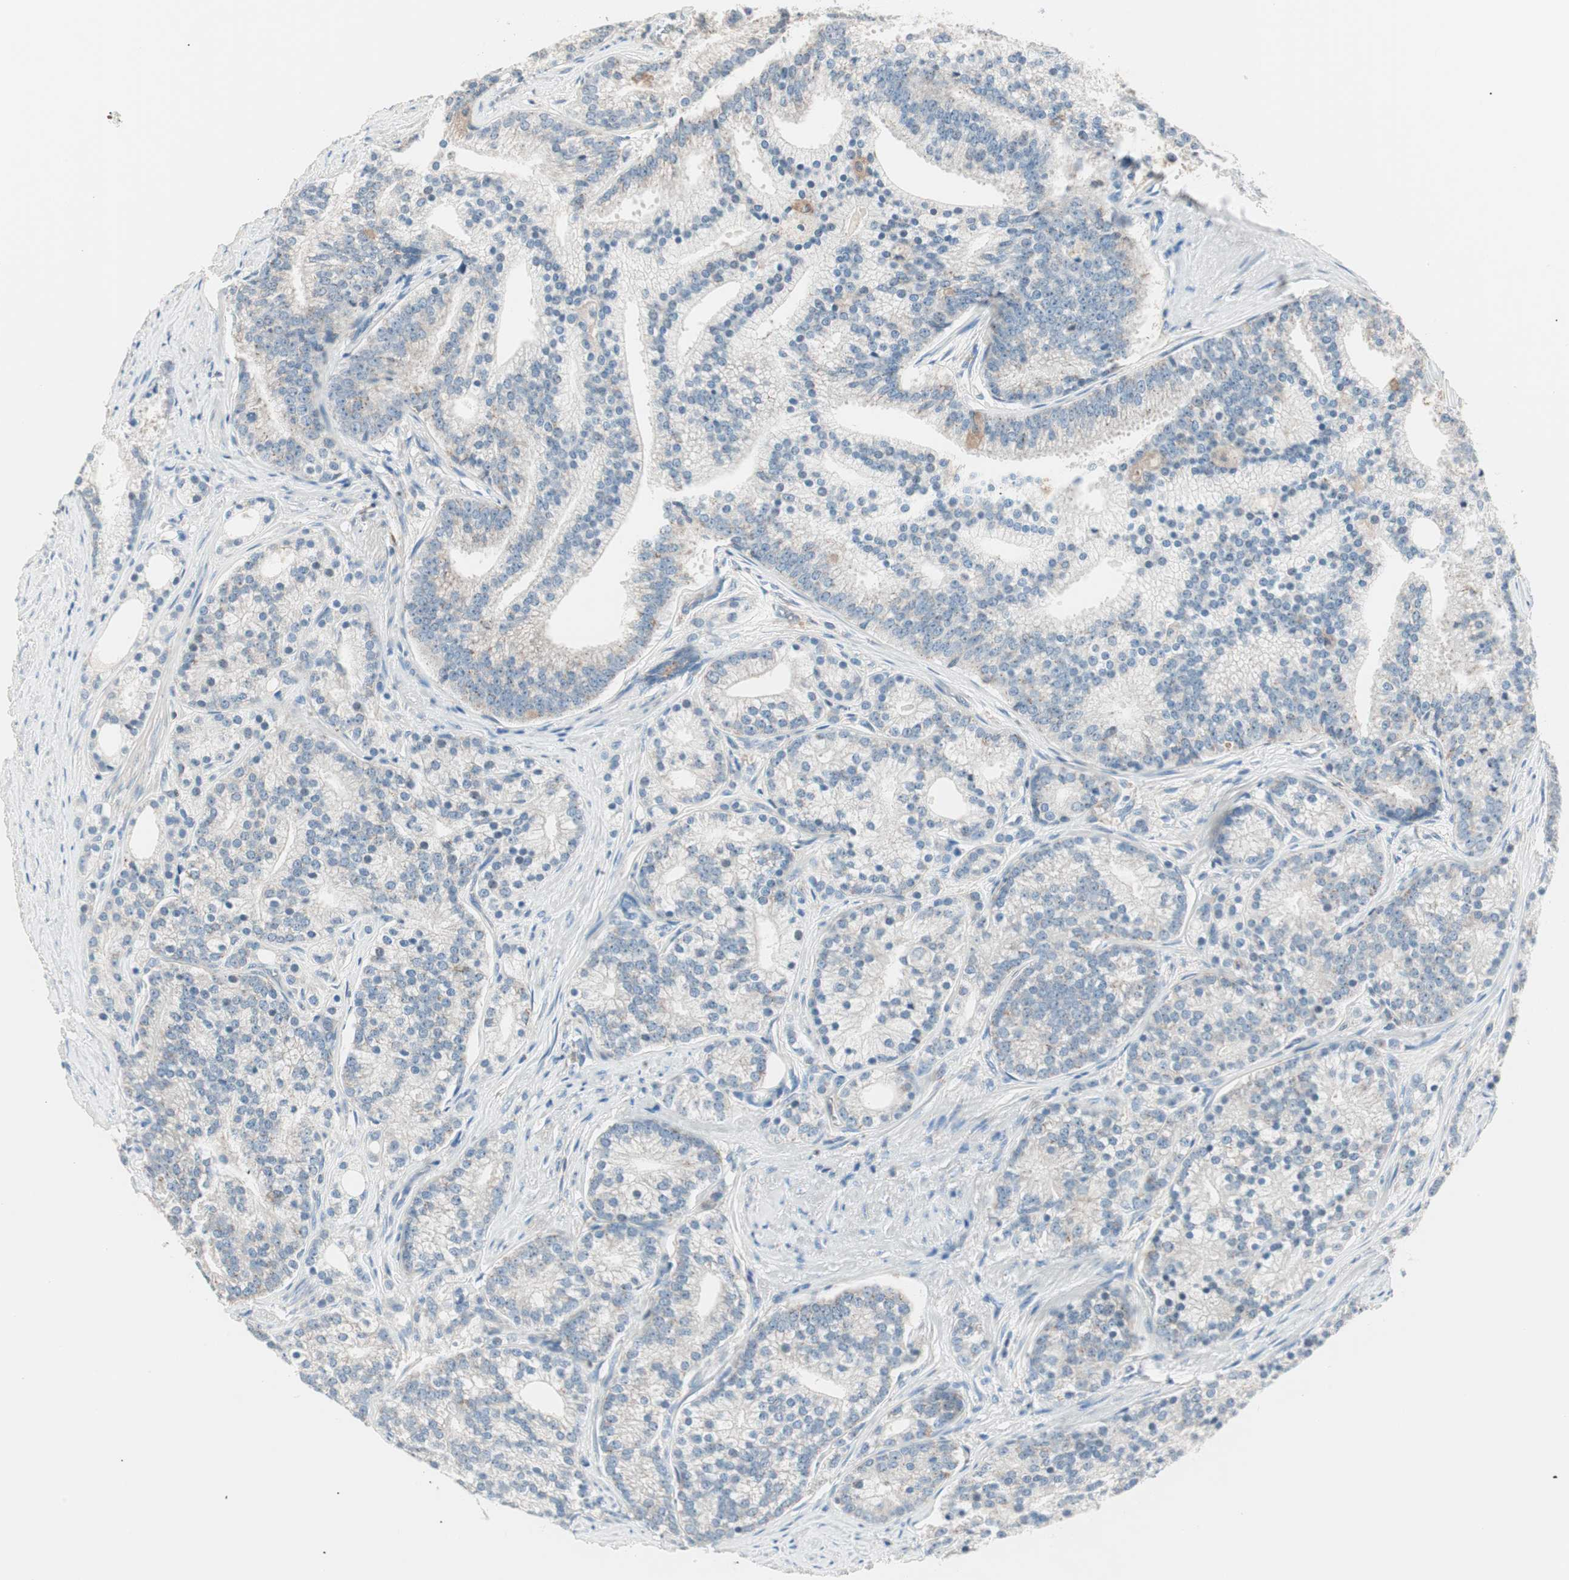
{"staining": {"intensity": "weak", "quantity": "<25%", "location": "cytoplasmic/membranous"}, "tissue": "prostate cancer", "cell_type": "Tumor cells", "image_type": "cancer", "snomed": [{"axis": "morphology", "description": "Adenocarcinoma, Low grade"}, {"axis": "topography", "description": "Prostate"}], "caption": "This is an immunohistochemistry (IHC) photomicrograph of human prostate cancer. There is no staining in tumor cells.", "gene": "RAD54B", "patient": {"sex": "male", "age": 71}}